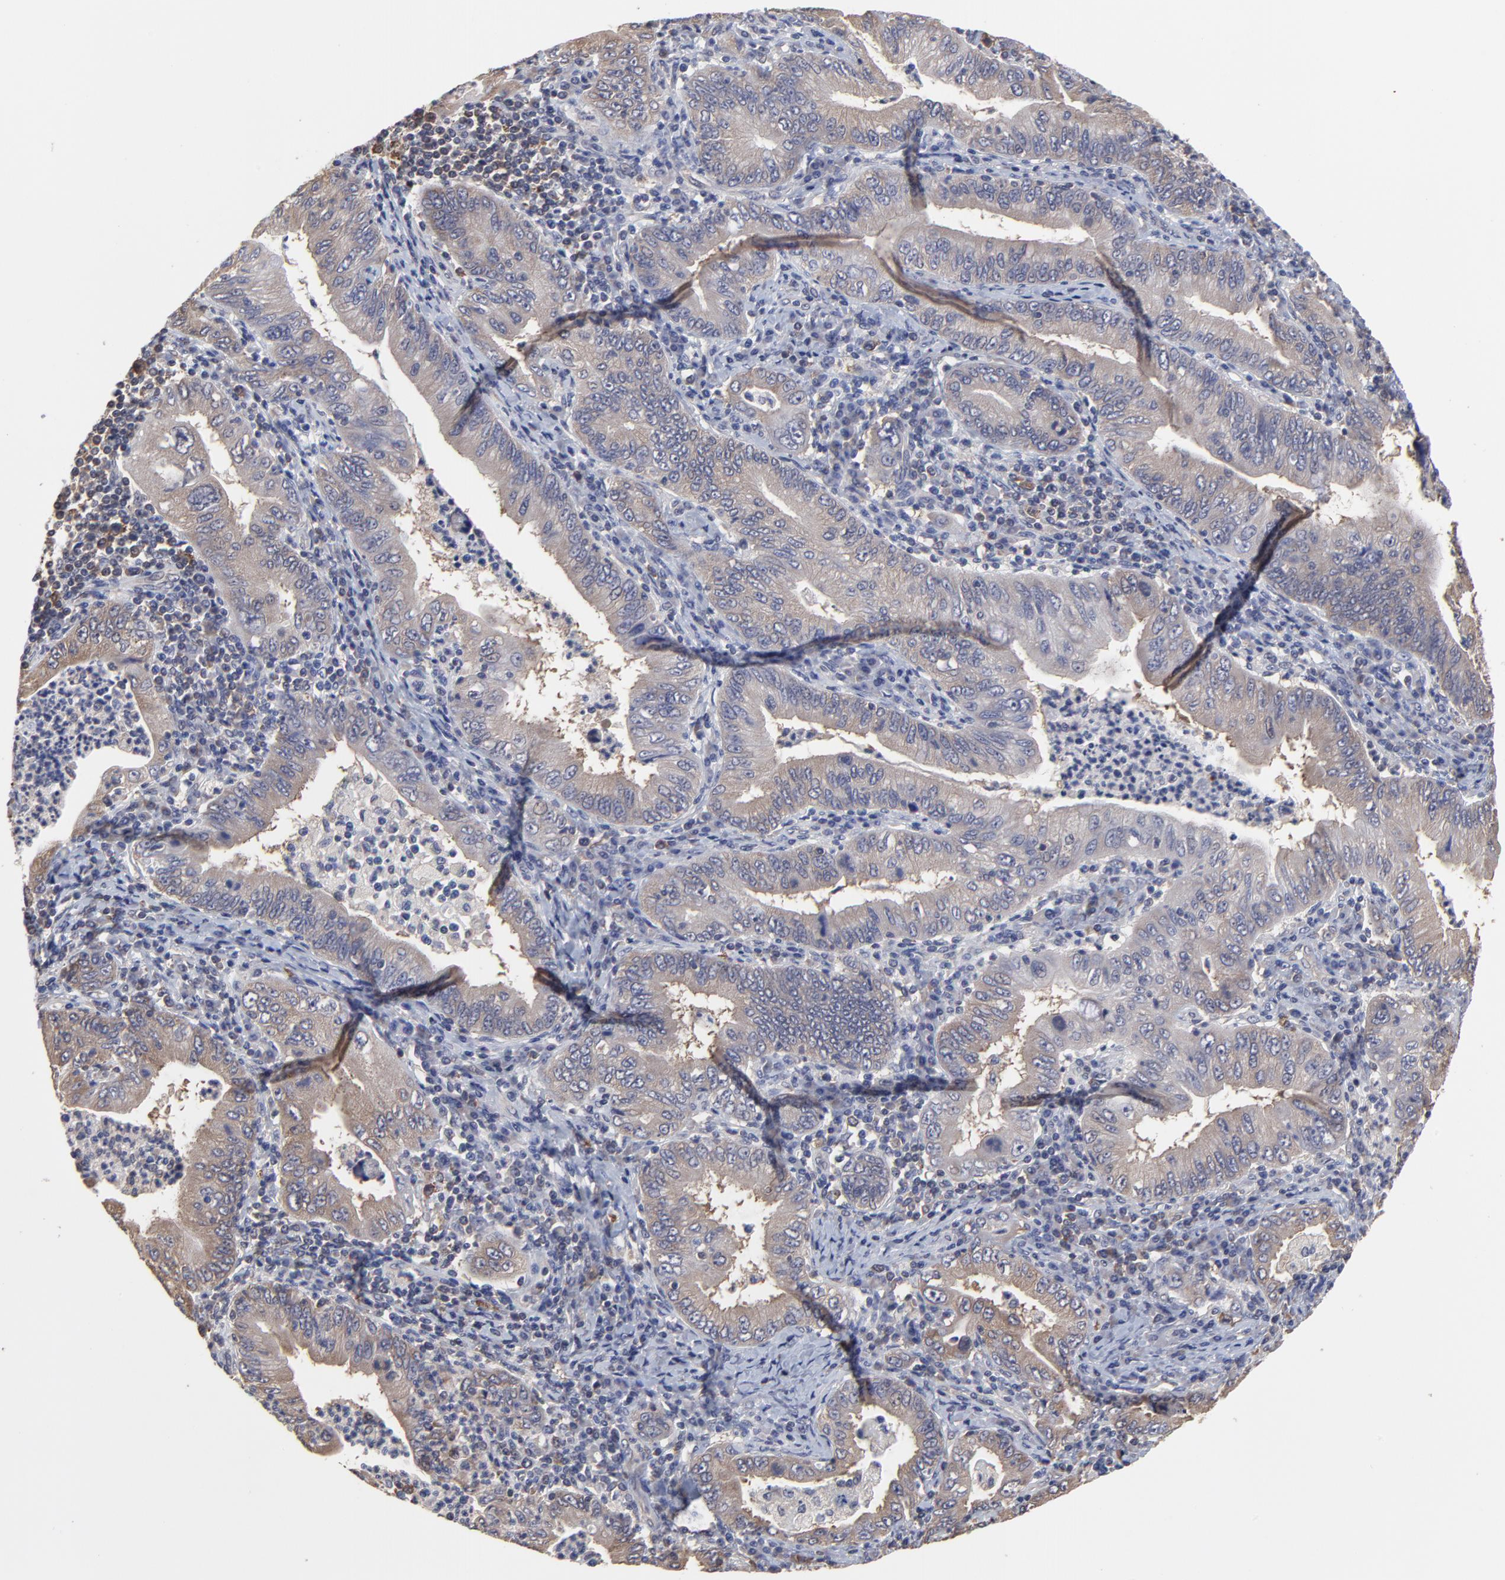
{"staining": {"intensity": "weak", "quantity": ">75%", "location": "cytoplasmic/membranous"}, "tissue": "stomach cancer", "cell_type": "Tumor cells", "image_type": "cancer", "snomed": [{"axis": "morphology", "description": "Normal tissue, NOS"}, {"axis": "morphology", "description": "Adenocarcinoma, NOS"}, {"axis": "topography", "description": "Esophagus"}, {"axis": "topography", "description": "Stomach, upper"}, {"axis": "topography", "description": "Peripheral nerve tissue"}], "caption": "A micrograph of human stomach cancer (adenocarcinoma) stained for a protein displays weak cytoplasmic/membranous brown staining in tumor cells.", "gene": "CCT2", "patient": {"sex": "male", "age": 62}}